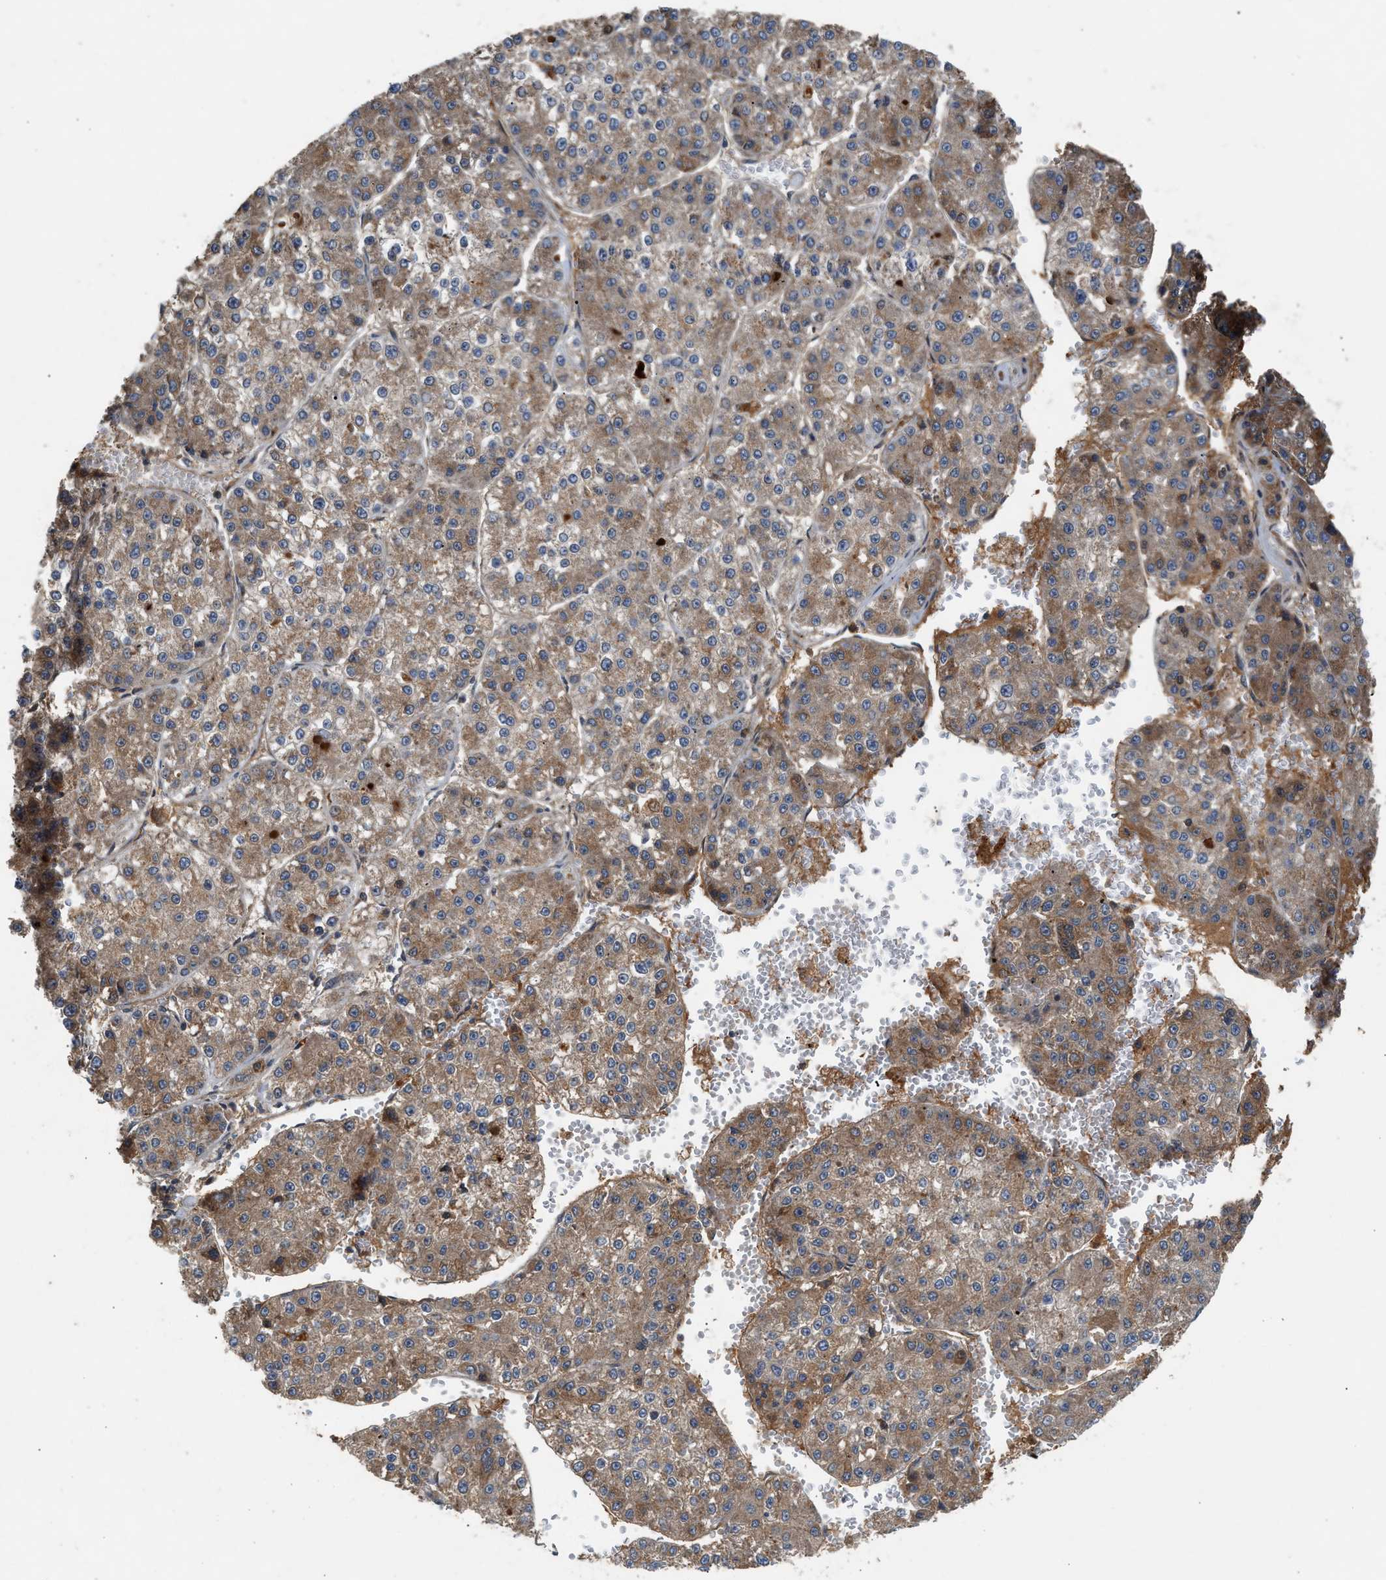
{"staining": {"intensity": "moderate", "quantity": ">75%", "location": "cytoplasmic/membranous"}, "tissue": "liver cancer", "cell_type": "Tumor cells", "image_type": "cancer", "snomed": [{"axis": "morphology", "description": "Carcinoma, Hepatocellular, NOS"}, {"axis": "topography", "description": "Liver"}], "caption": "Hepatocellular carcinoma (liver) stained with DAB immunohistochemistry (IHC) exhibits medium levels of moderate cytoplasmic/membranous staining in approximately >75% of tumor cells.", "gene": "RUSC2", "patient": {"sex": "female", "age": 73}}